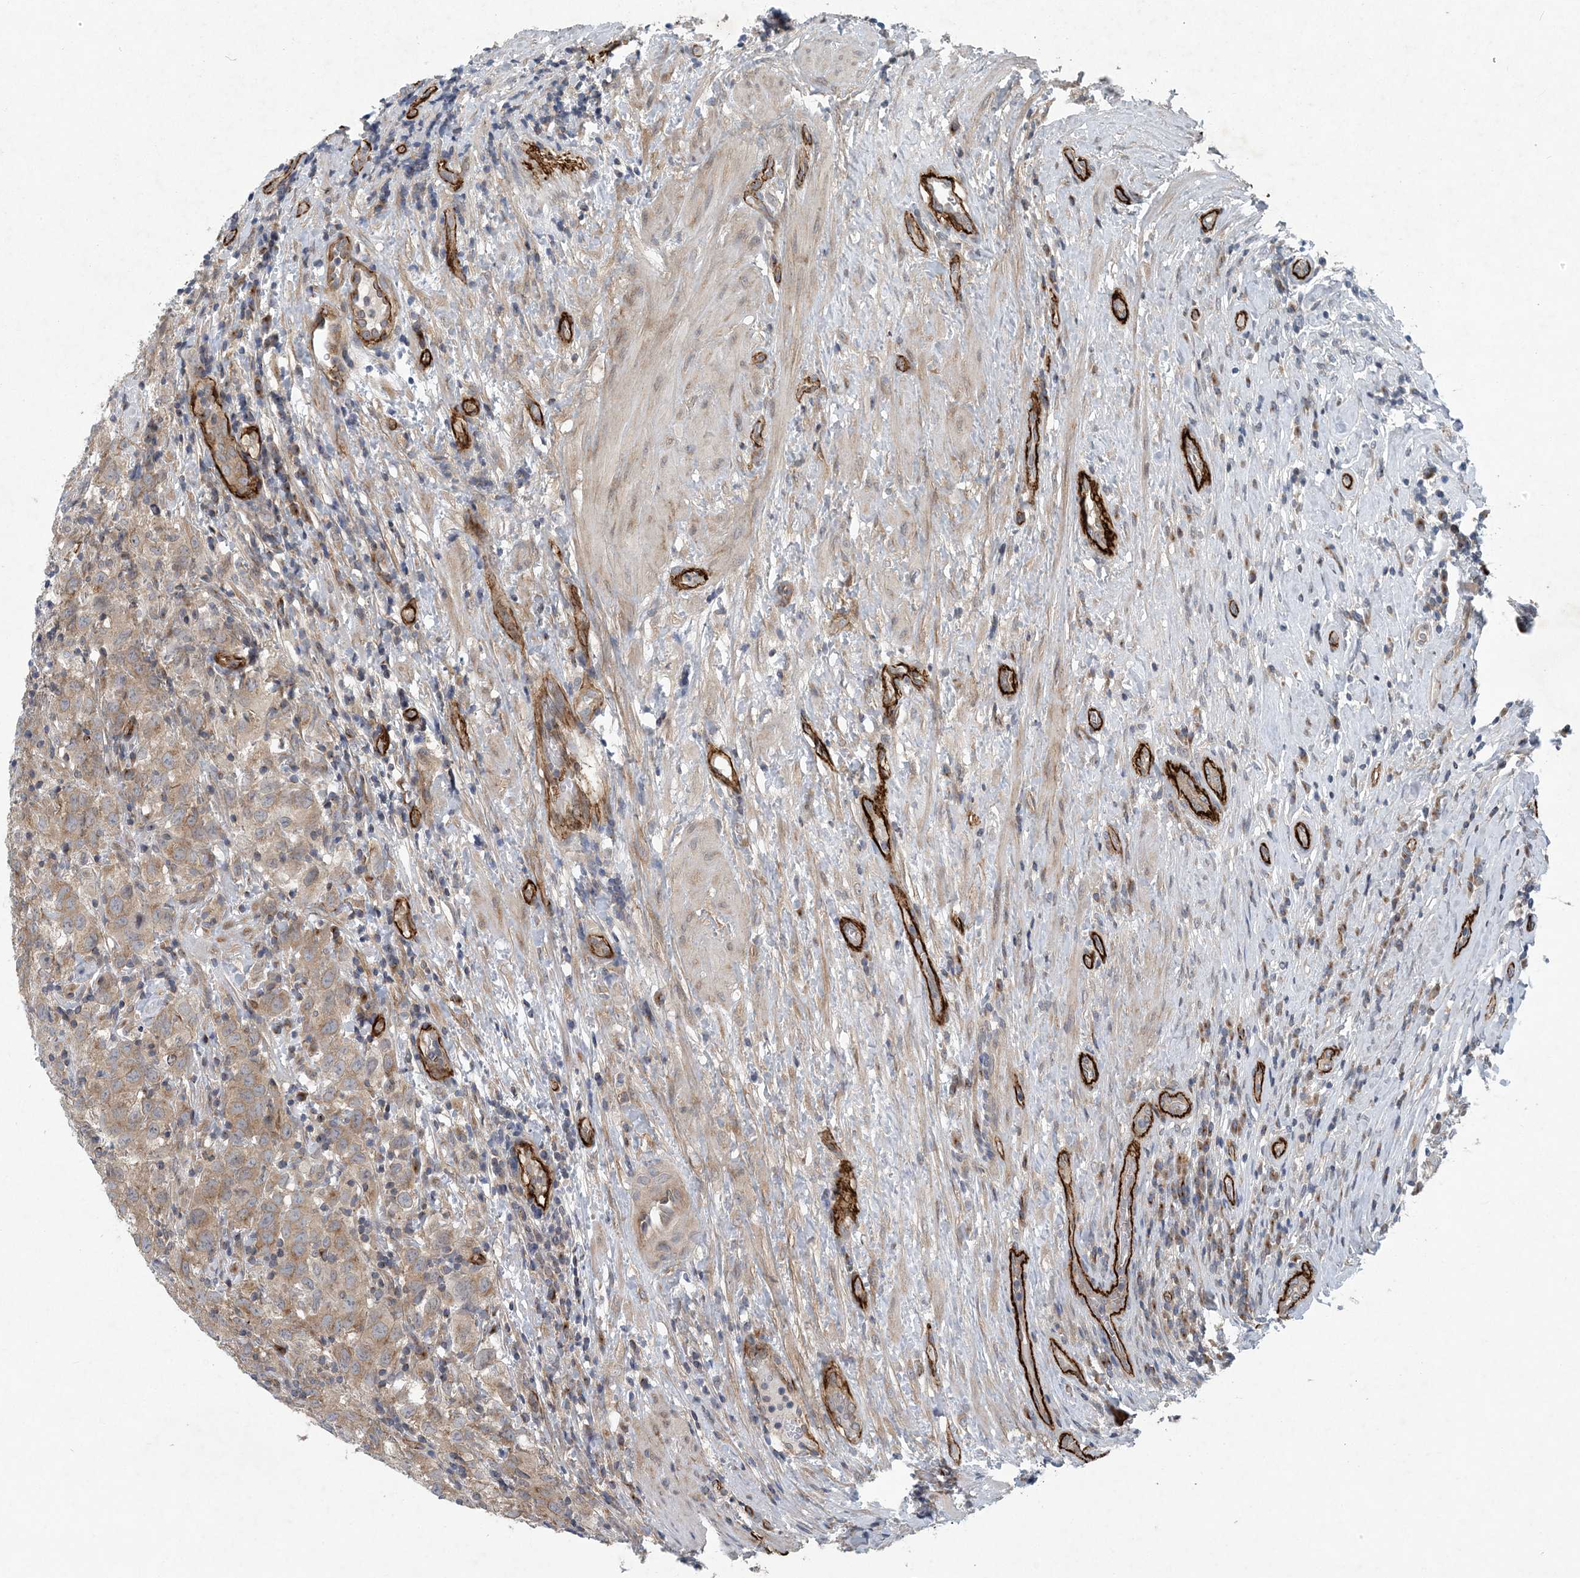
{"staining": {"intensity": "moderate", "quantity": "<25%", "location": "cytoplasmic/membranous"}, "tissue": "testis cancer", "cell_type": "Tumor cells", "image_type": "cancer", "snomed": [{"axis": "morphology", "description": "Seminoma, NOS"}, {"axis": "morphology", "description": "Carcinoma, Embryonal, NOS"}, {"axis": "topography", "description": "Testis"}], "caption": "An image of human testis embryonal carcinoma stained for a protein shows moderate cytoplasmic/membranous brown staining in tumor cells.", "gene": "HIKESHI", "patient": {"sex": "male", "age": 43}}